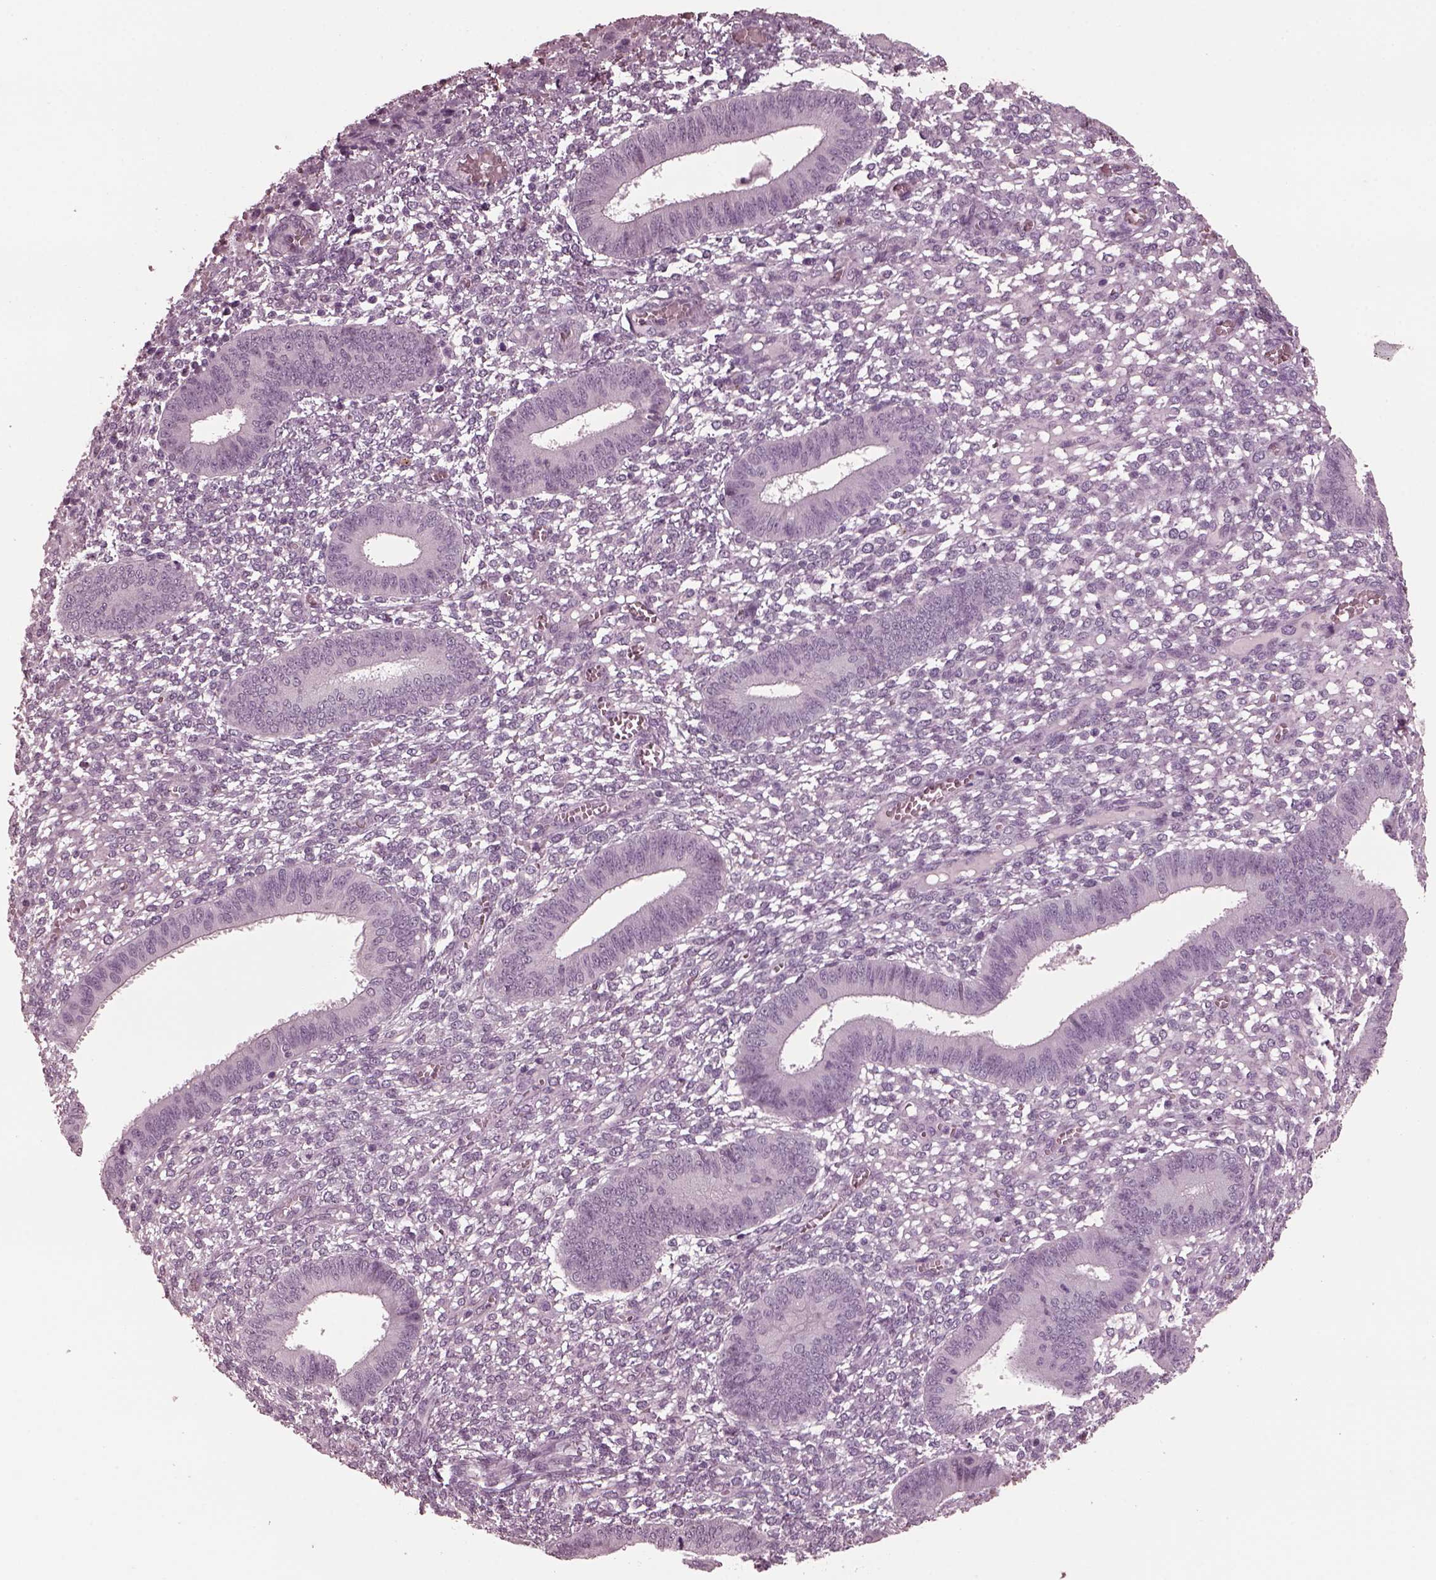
{"staining": {"intensity": "negative", "quantity": "none", "location": "none"}, "tissue": "endometrium", "cell_type": "Cells in endometrial stroma", "image_type": "normal", "snomed": [{"axis": "morphology", "description": "Normal tissue, NOS"}, {"axis": "topography", "description": "Endometrium"}], "caption": "High magnification brightfield microscopy of unremarkable endometrium stained with DAB (3,3'-diaminobenzidine) (brown) and counterstained with hematoxylin (blue): cells in endometrial stroma show no significant expression. (DAB (3,3'-diaminobenzidine) immunohistochemistry (IHC) visualized using brightfield microscopy, high magnification).", "gene": "CGA", "patient": {"sex": "female", "age": 42}}